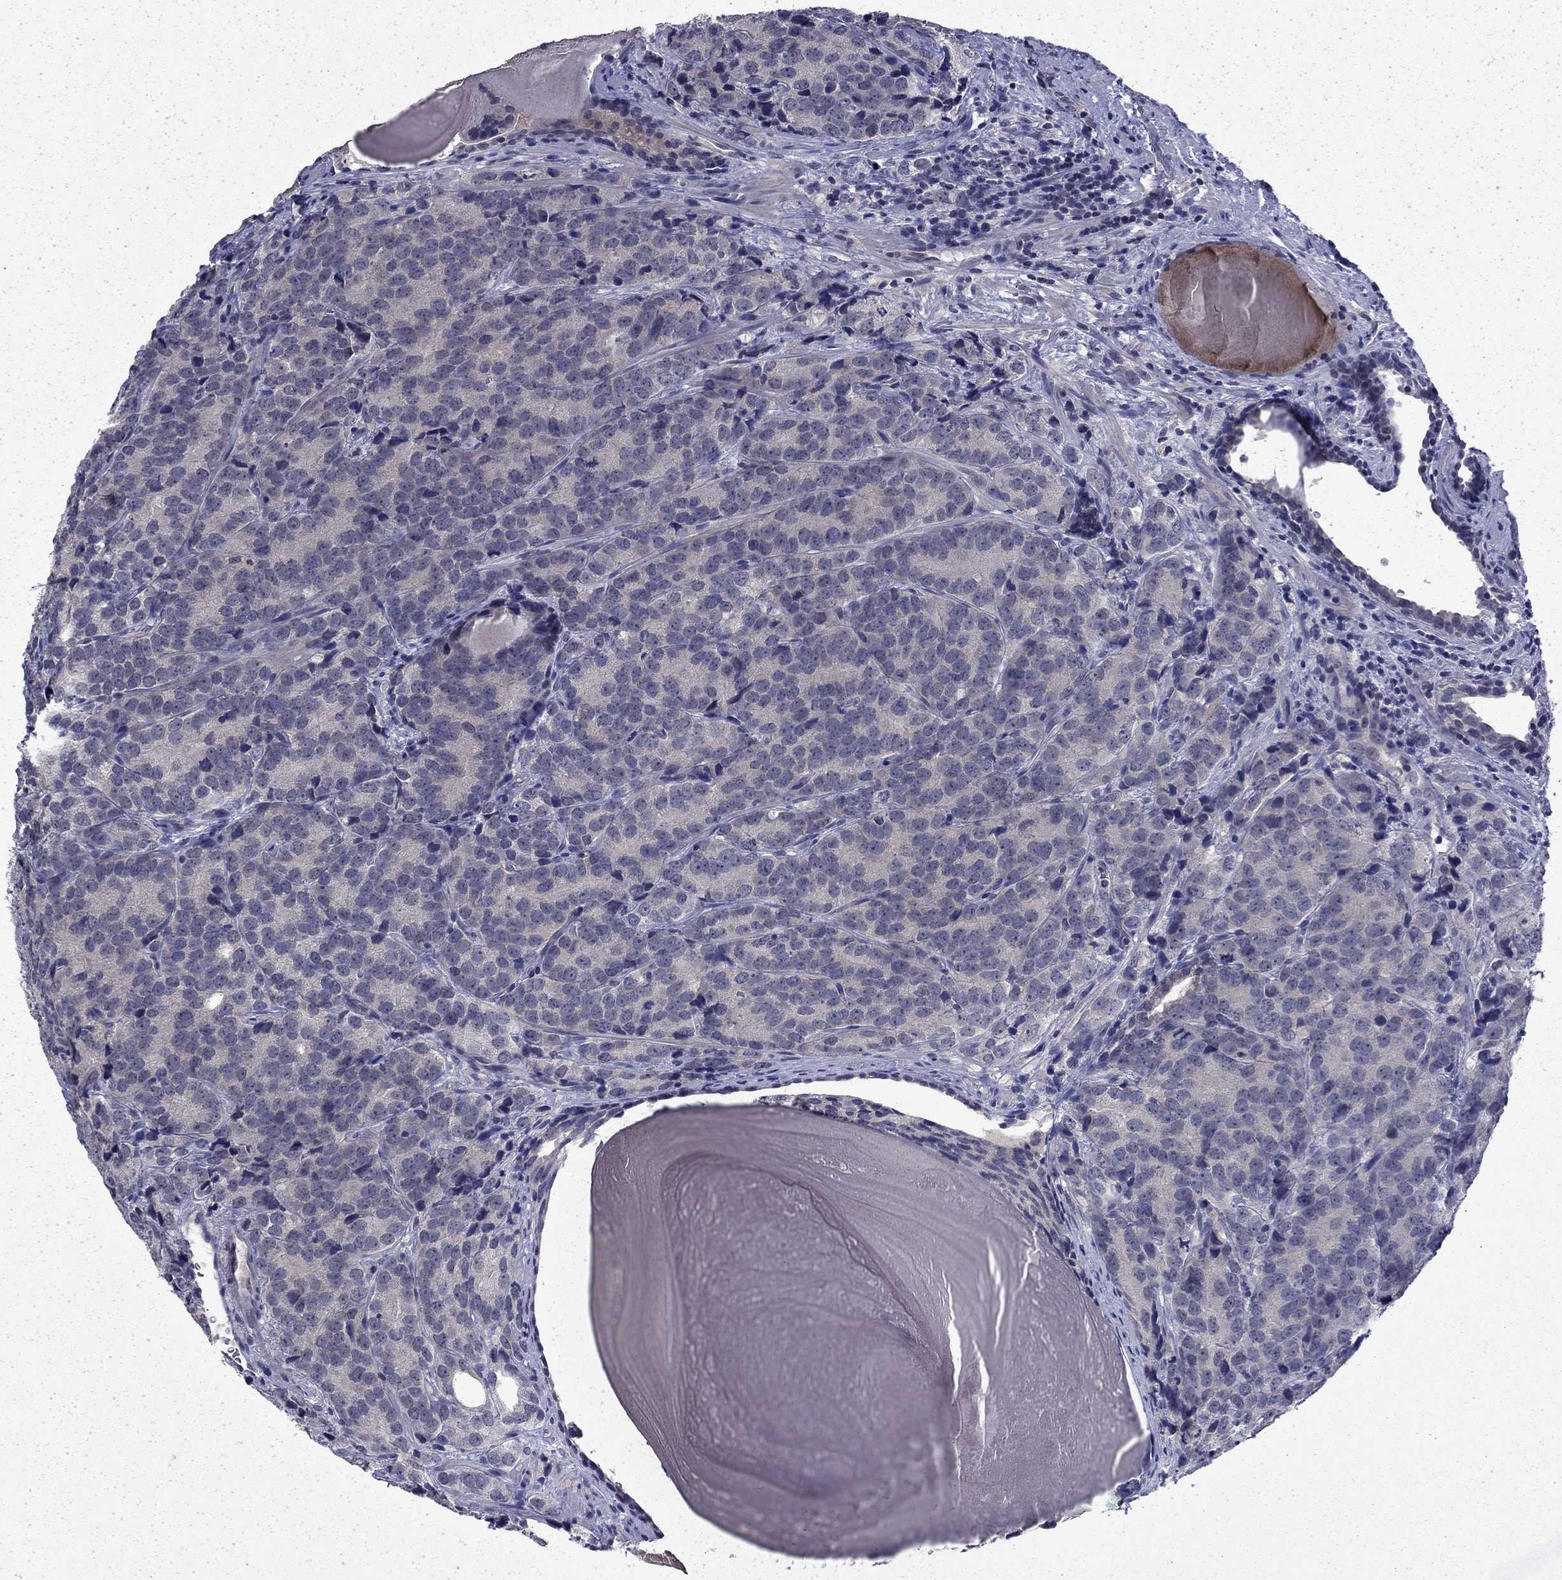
{"staining": {"intensity": "negative", "quantity": "none", "location": "none"}, "tissue": "prostate cancer", "cell_type": "Tumor cells", "image_type": "cancer", "snomed": [{"axis": "morphology", "description": "Adenocarcinoma, NOS"}, {"axis": "topography", "description": "Prostate"}], "caption": "IHC histopathology image of neoplastic tissue: human prostate cancer stained with DAB demonstrates no significant protein expression in tumor cells. (Immunohistochemistry (ihc), brightfield microscopy, high magnification).", "gene": "CHAT", "patient": {"sex": "male", "age": 71}}